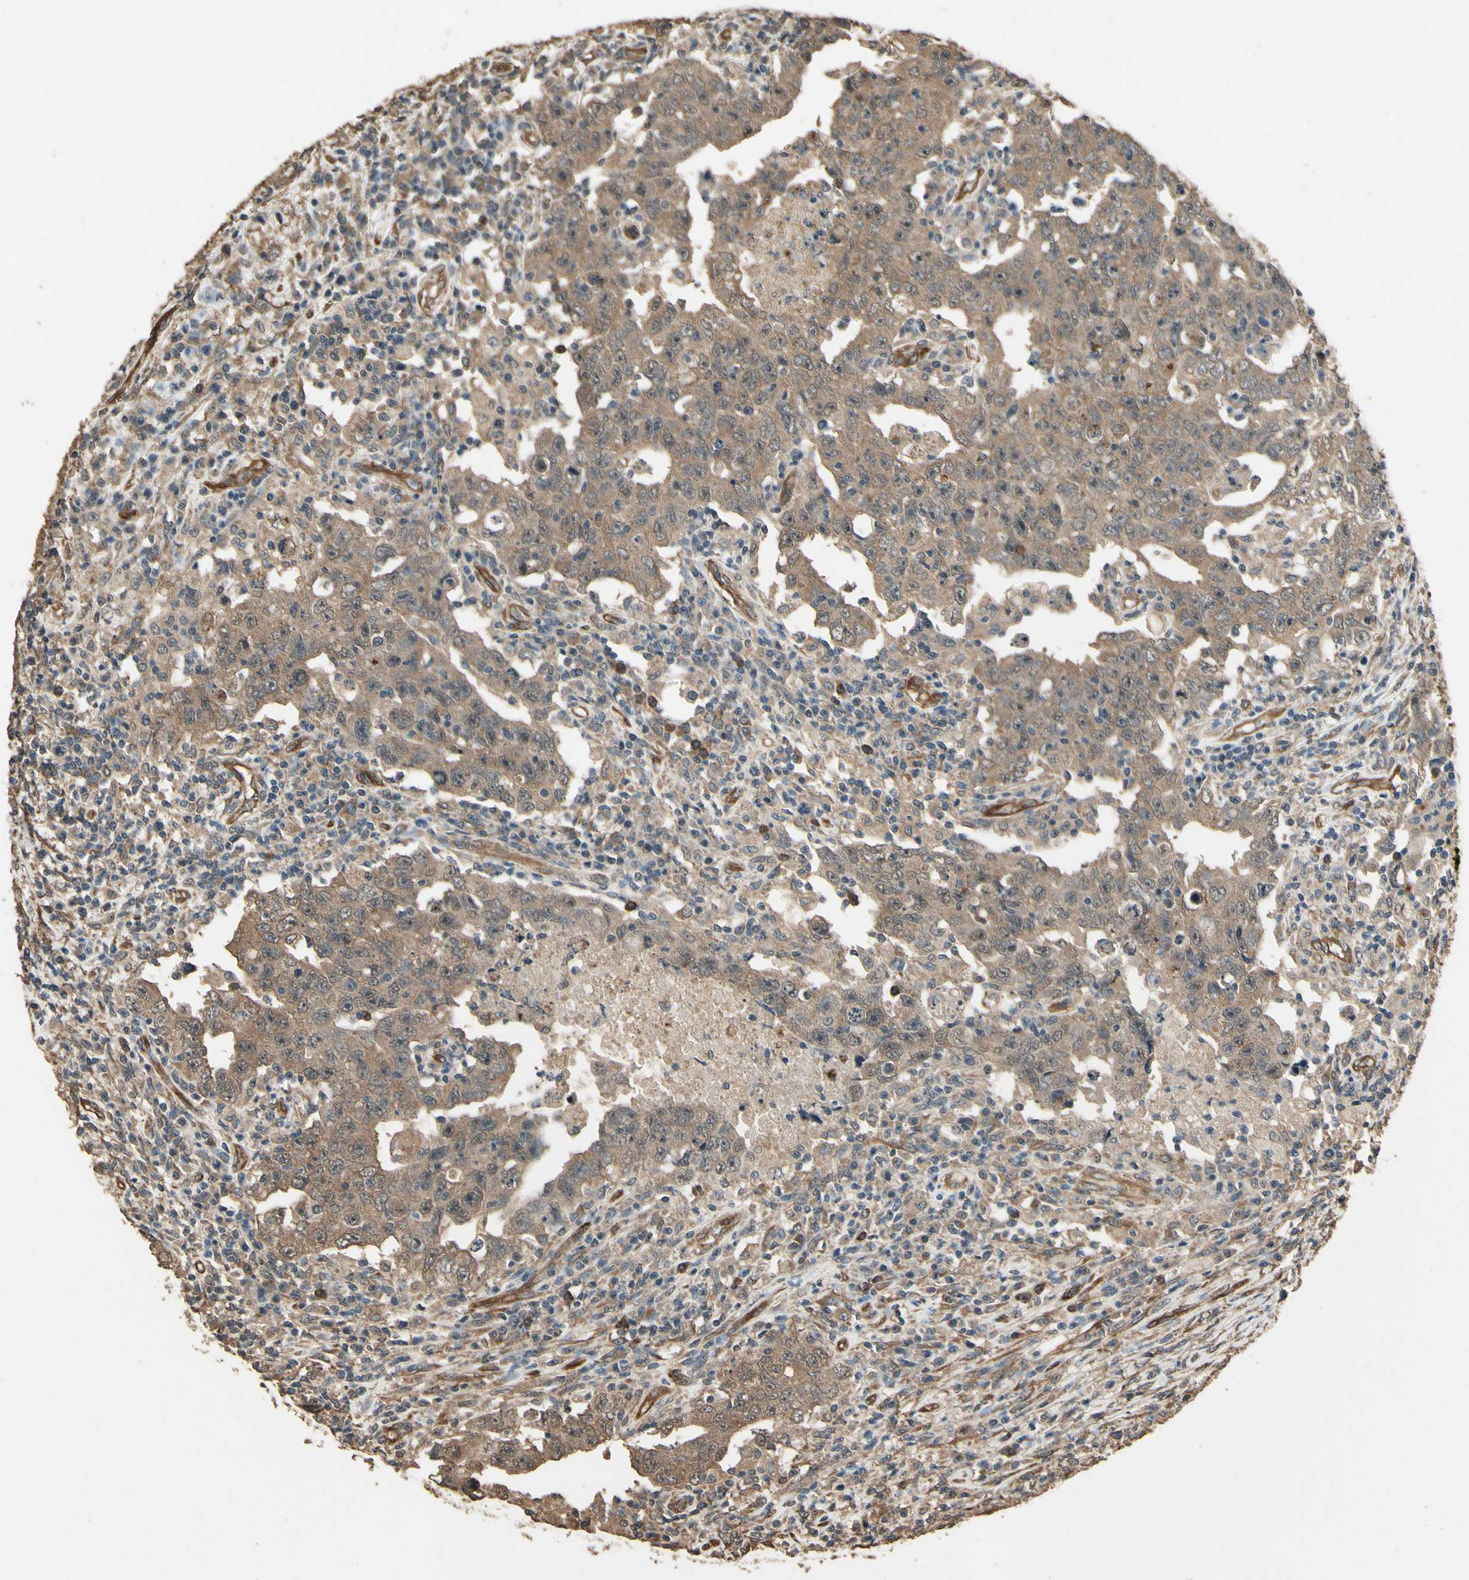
{"staining": {"intensity": "moderate", "quantity": ">75%", "location": "cytoplasmic/membranous"}, "tissue": "testis cancer", "cell_type": "Tumor cells", "image_type": "cancer", "snomed": [{"axis": "morphology", "description": "Carcinoma, Embryonal, NOS"}, {"axis": "topography", "description": "Testis"}], "caption": "This is an image of immunohistochemistry staining of testis cancer (embryonal carcinoma), which shows moderate expression in the cytoplasmic/membranous of tumor cells.", "gene": "TSPO", "patient": {"sex": "male", "age": 26}}